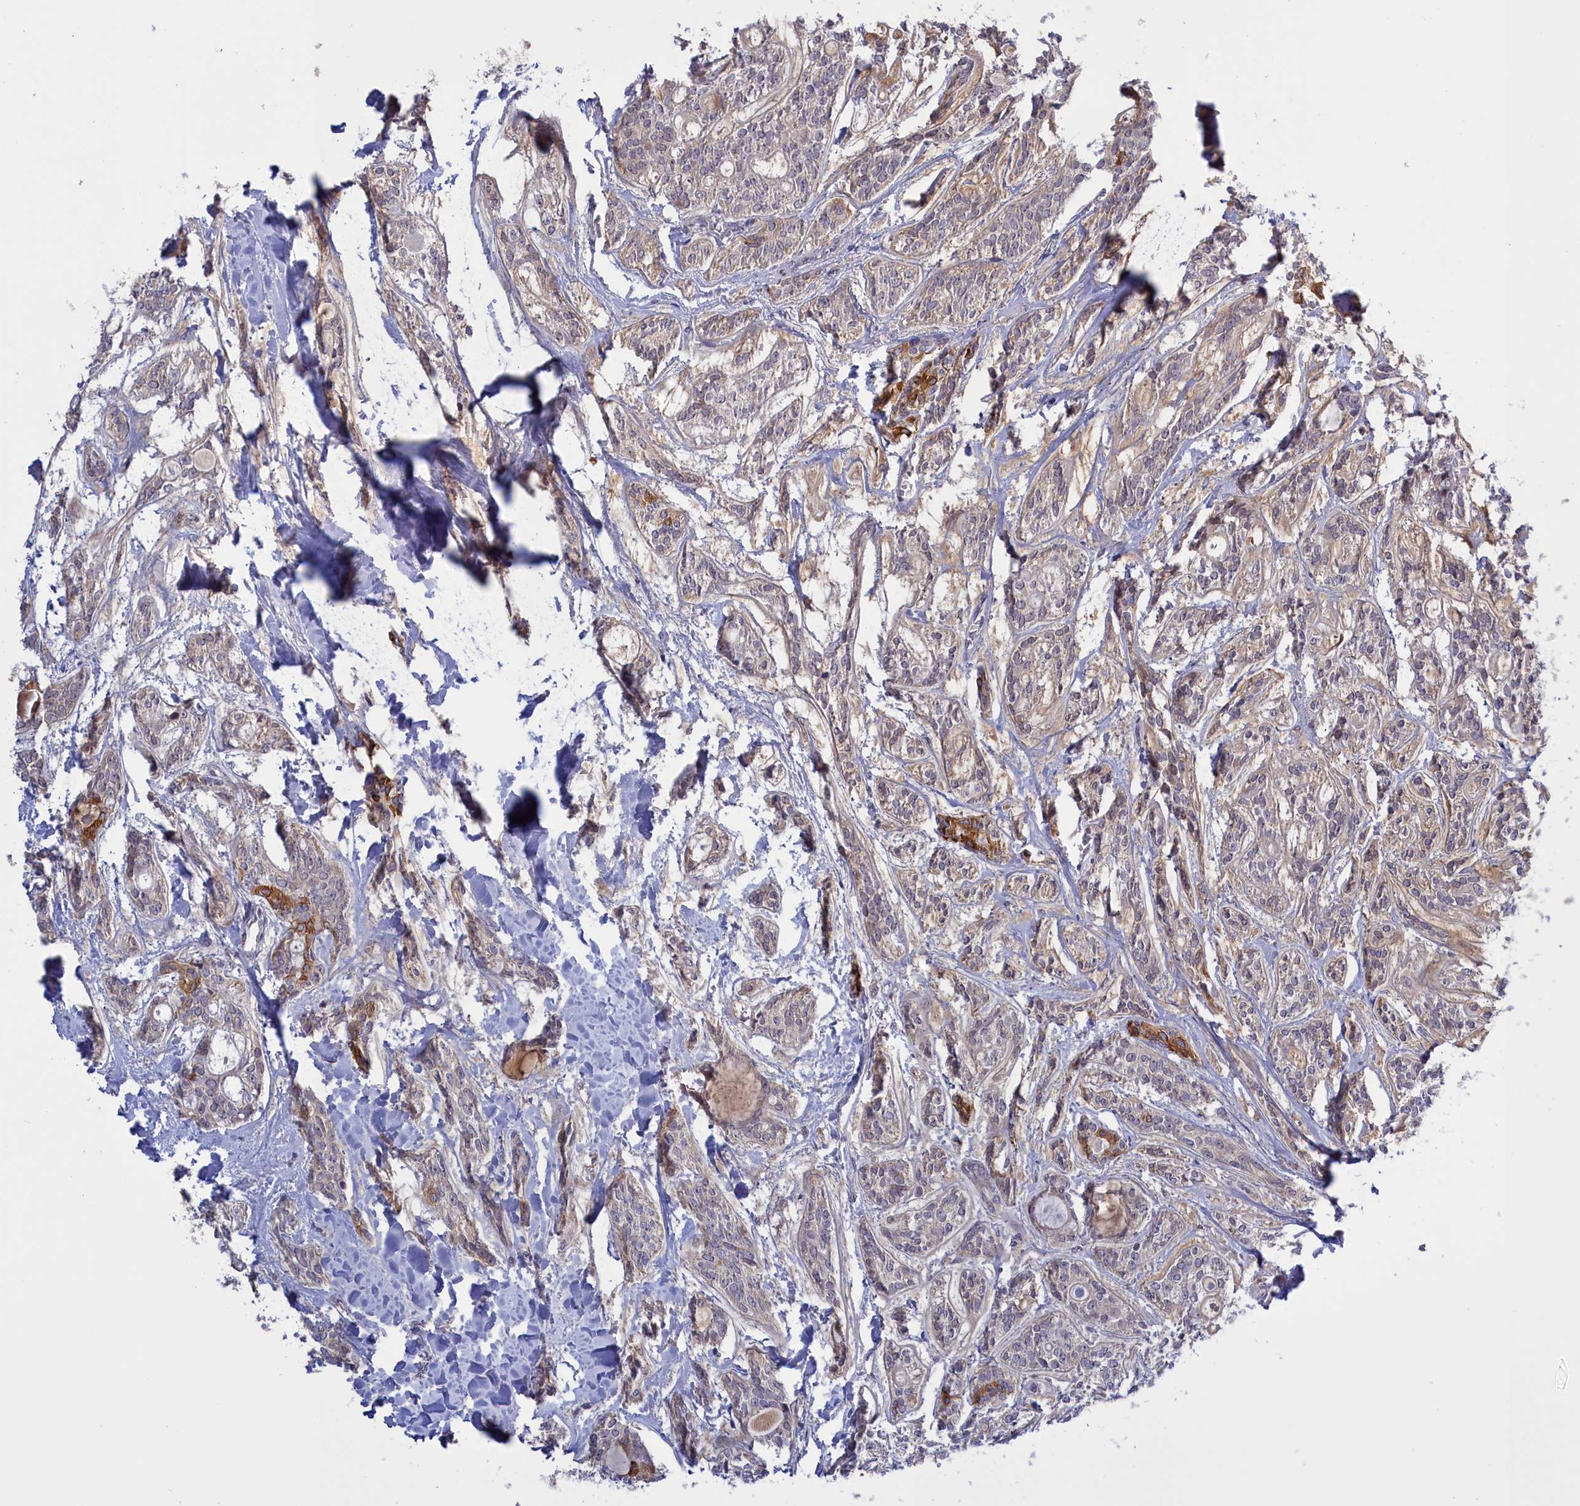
{"staining": {"intensity": "moderate", "quantity": "<25%", "location": "cytoplasmic/membranous"}, "tissue": "head and neck cancer", "cell_type": "Tumor cells", "image_type": "cancer", "snomed": [{"axis": "morphology", "description": "Adenocarcinoma, NOS"}, {"axis": "topography", "description": "Head-Neck"}], "caption": "A brown stain highlights moderate cytoplasmic/membranous staining of a protein in human adenocarcinoma (head and neck) tumor cells.", "gene": "RRAD", "patient": {"sex": "male", "age": 66}}